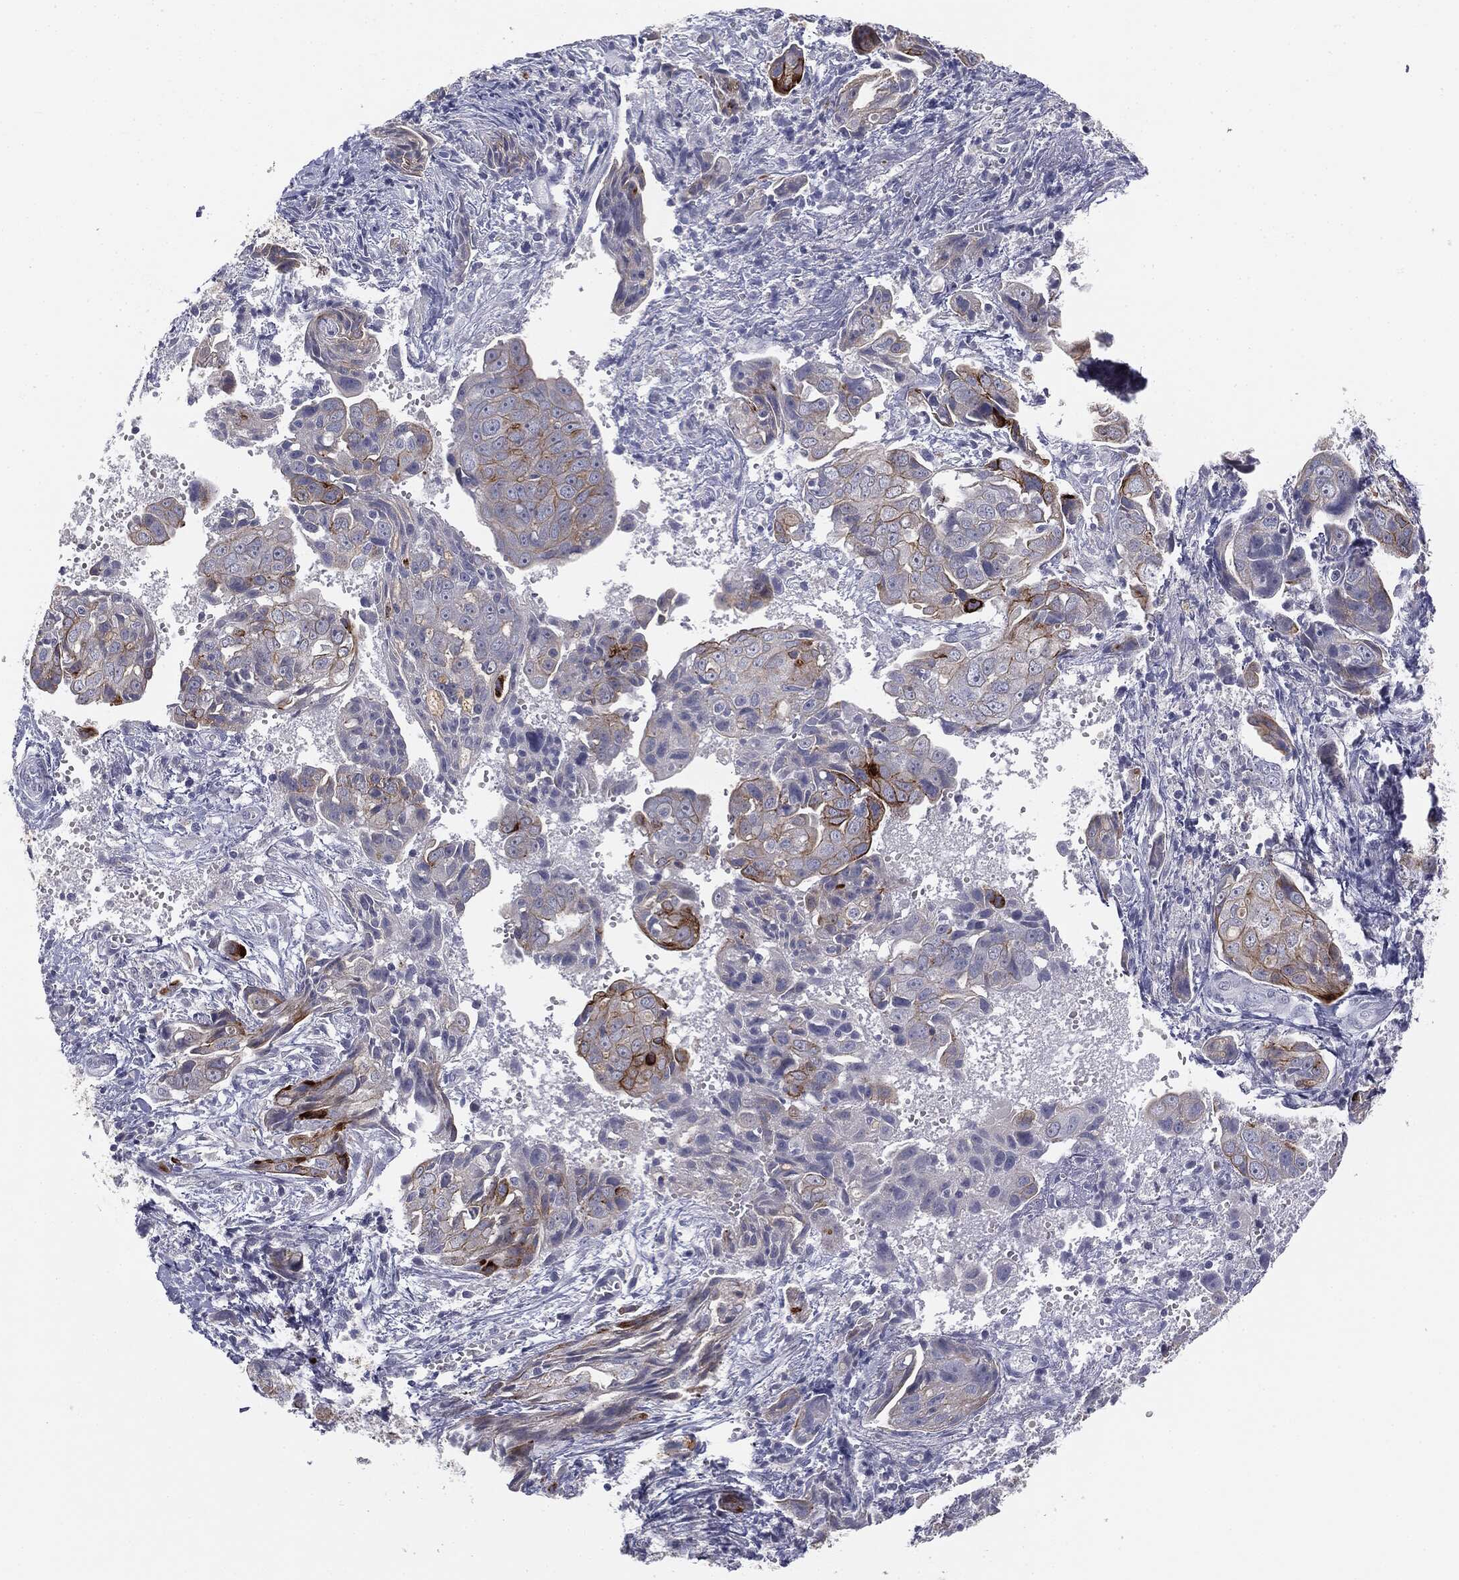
{"staining": {"intensity": "strong", "quantity": "<25%", "location": "cytoplasmic/membranous"}, "tissue": "ovarian cancer", "cell_type": "Tumor cells", "image_type": "cancer", "snomed": [{"axis": "morphology", "description": "Carcinoma, endometroid"}, {"axis": "topography", "description": "Ovary"}], "caption": "Immunohistochemical staining of ovarian endometroid carcinoma demonstrates medium levels of strong cytoplasmic/membranous protein expression in approximately <25% of tumor cells. (DAB IHC with brightfield microscopy, high magnification).", "gene": "MUC1", "patient": {"sex": "female", "age": 70}}